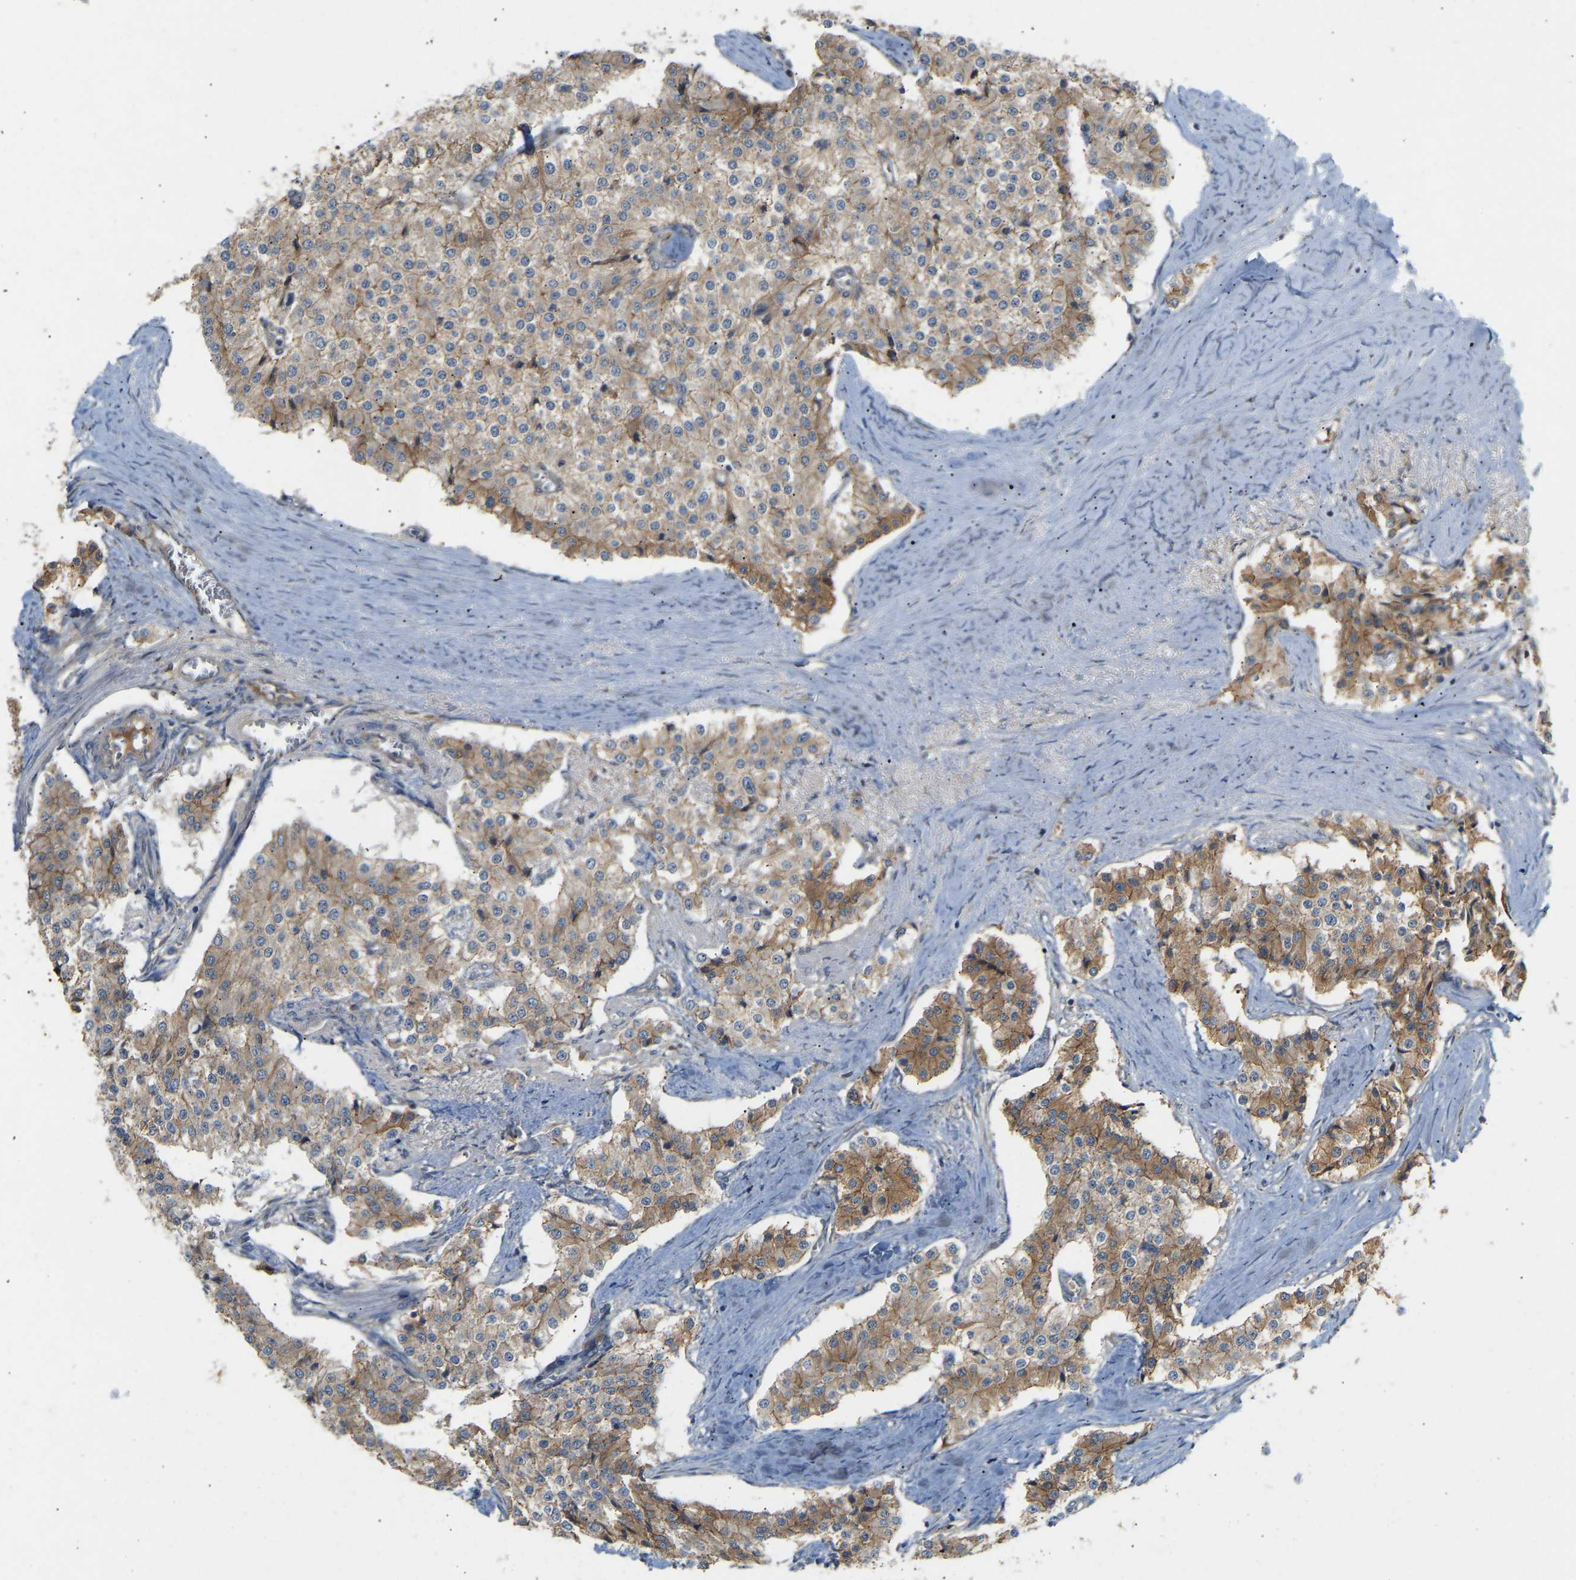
{"staining": {"intensity": "moderate", "quantity": "<25%", "location": "cytoplasmic/membranous"}, "tissue": "carcinoid", "cell_type": "Tumor cells", "image_type": "cancer", "snomed": [{"axis": "morphology", "description": "Carcinoid, malignant, NOS"}, {"axis": "topography", "description": "Colon"}], "caption": "A brown stain labels moderate cytoplasmic/membranous staining of a protein in human carcinoid (malignant) tumor cells. Using DAB (brown) and hematoxylin (blue) stains, captured at high magnification using brightfield microscopy.", "gene": "PTCD1", "patient": {"sex": "female", "age": 52}}